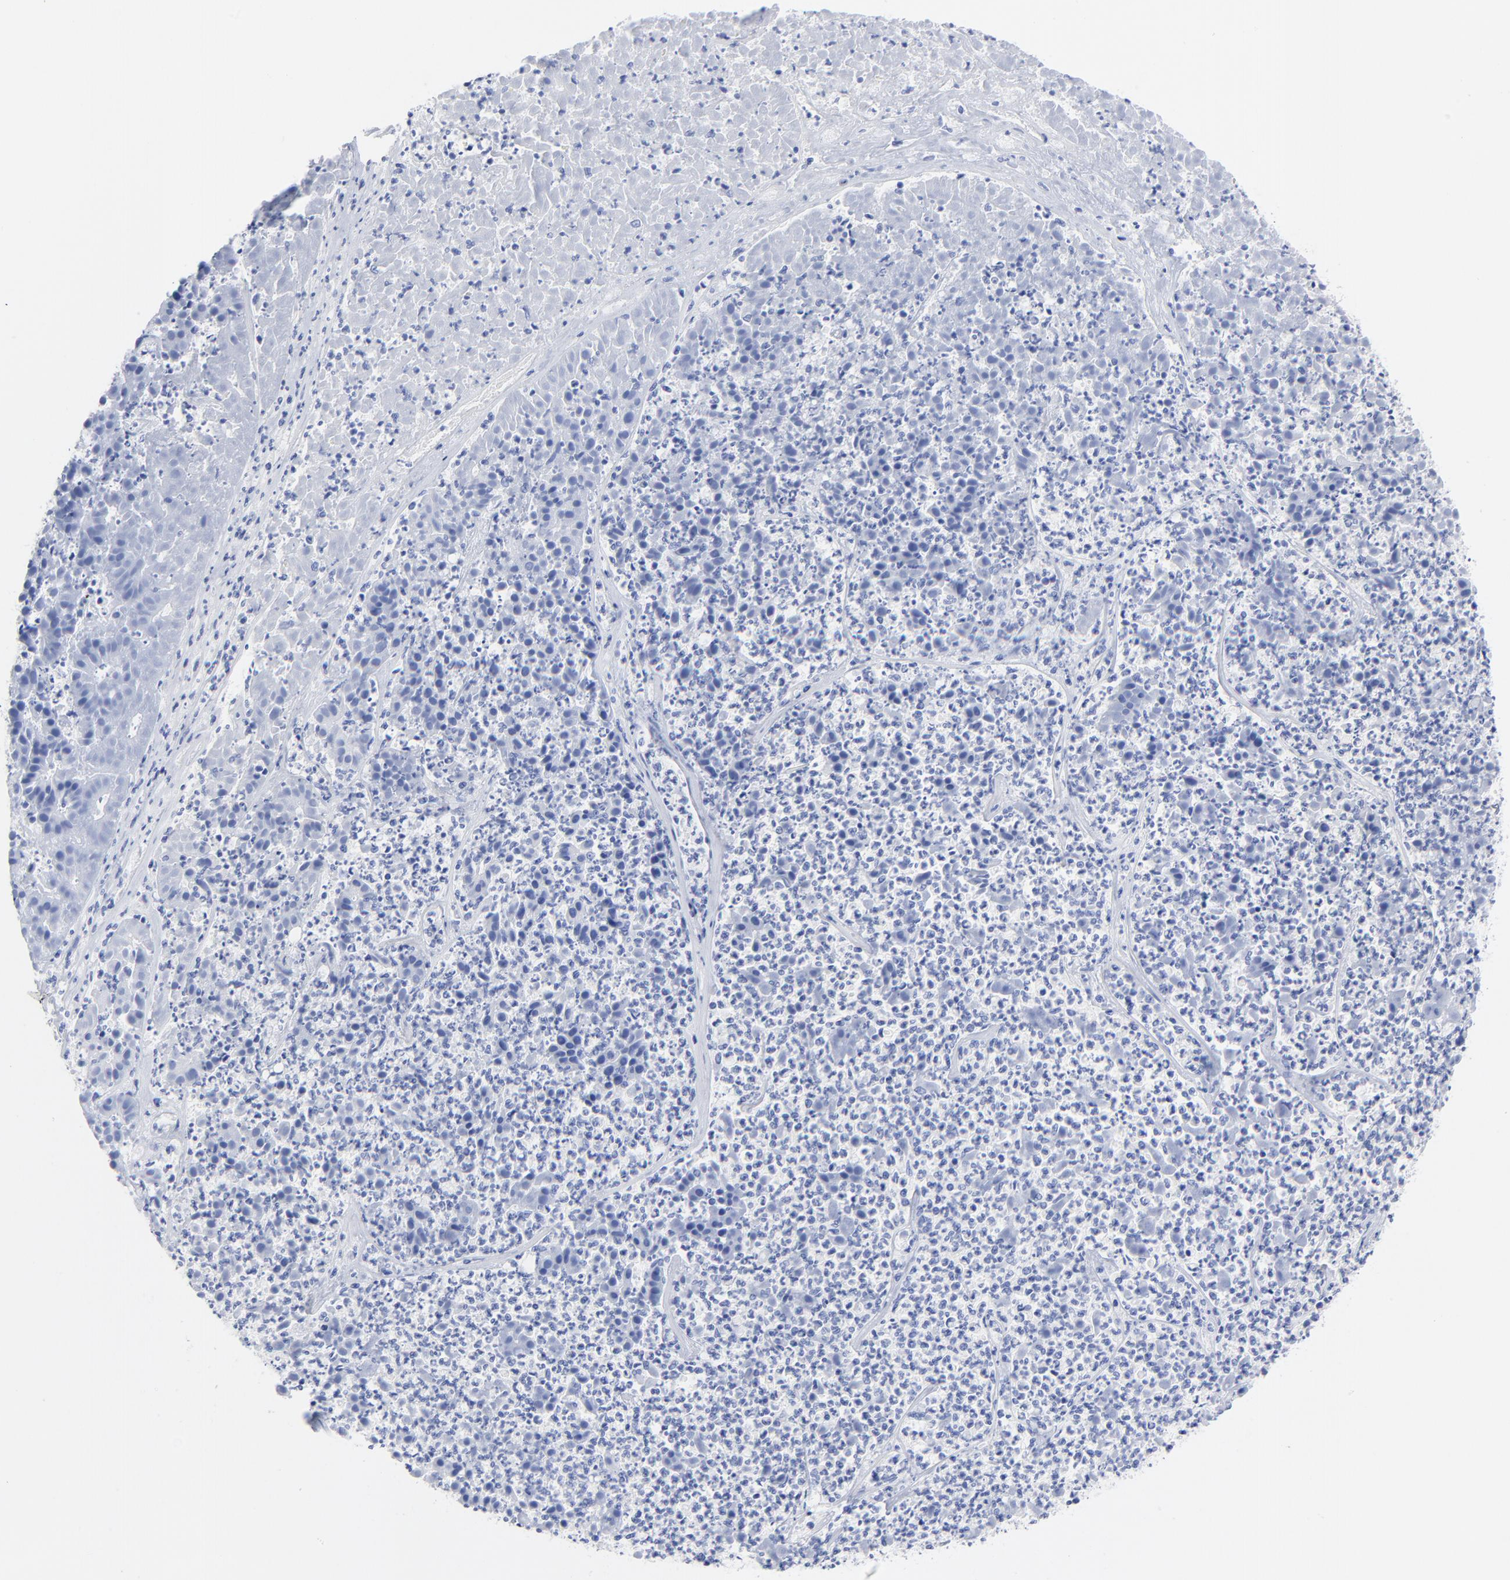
{"staining": {"intensity": "negative", "quantity": "none", "location": "none"}, "tissue": "pancreatic cancer", "cell_type": "Tumor cells", "image_type": "cancer", "snomed": [{"axis": "morphology", "description": "Adenocarcinoma, NOS"}, {"axis": "topography", "description": "Pancreas"}], "caption": "An IHC photomicrograph of pancreatic cancer is shown. There is no staining in tumor cells of pancreatic cancer.", "gene": "ACY1", "patient": {"sex": "male", "age": 50}}